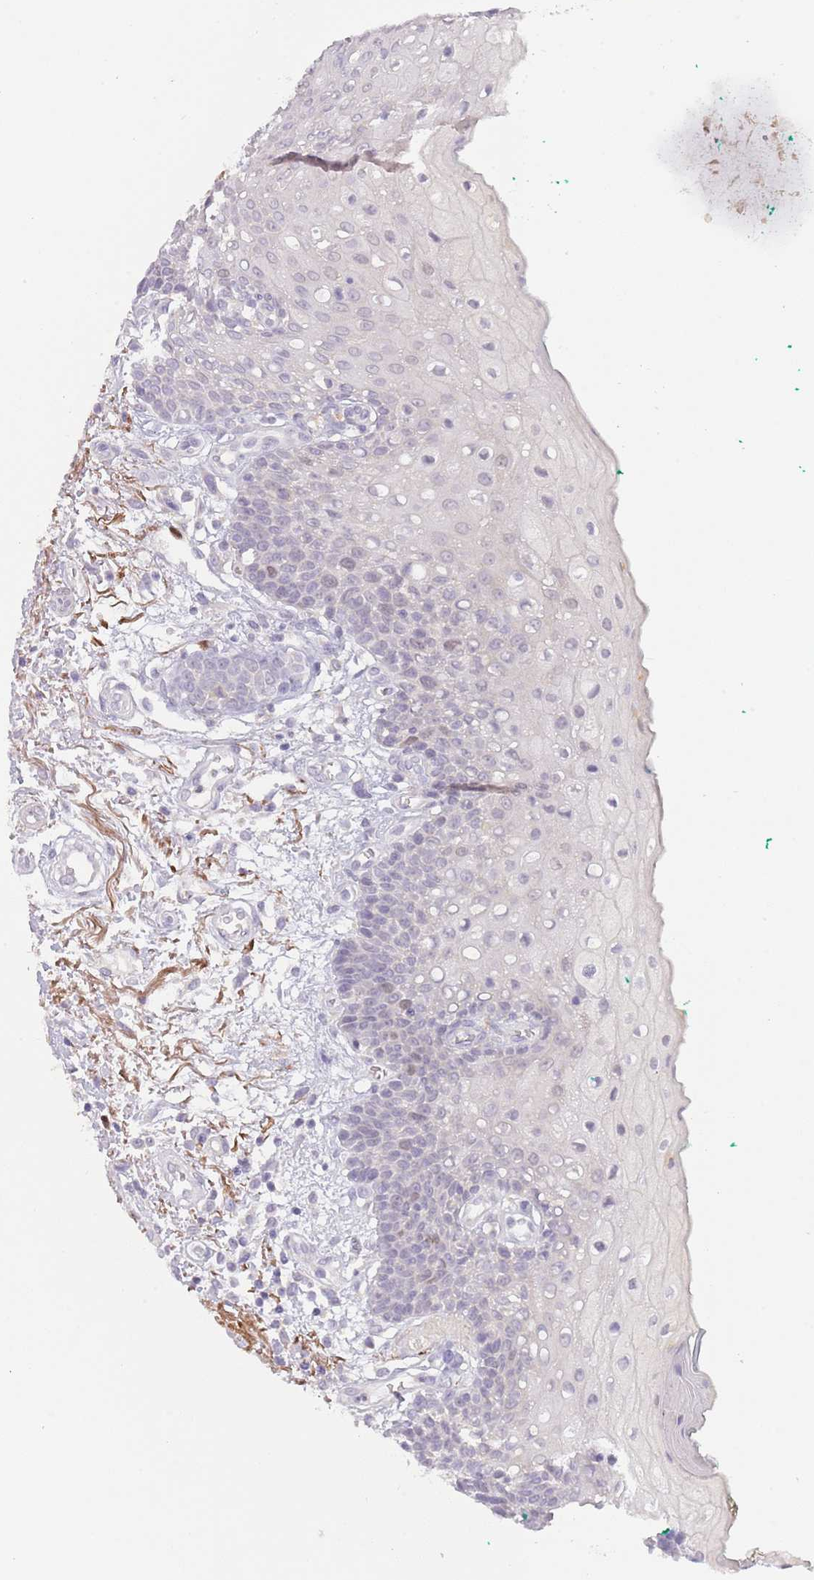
{"staining": {"intensity": "moderate", "quantity": "<25%", "location": "nuclear"}, "tissue": "oral mucosa", "cell_type": "Squamous epithelial cells", "image_type": "normal", "snomed": [{"axis": "morphology", "description": "Normal tissue, NOS"}, {"axis": "morphology", "description": "Squamous cell carcinoma, NOS"}, {"axis": "topography", "description": "Oral tissue"}, {"axis": "topography", "description": "Tounge, NOS"}, {"axis": "topography", "description": "Head-Neck"}], "caption": "IHC (DAB) staining of benign oral mucosa reveals moderate nuclear protein staining in approximately <25% of squamous epithelial cells.", "gene": "PIMREG", "patient": {"sex": "male", "age": 79}}